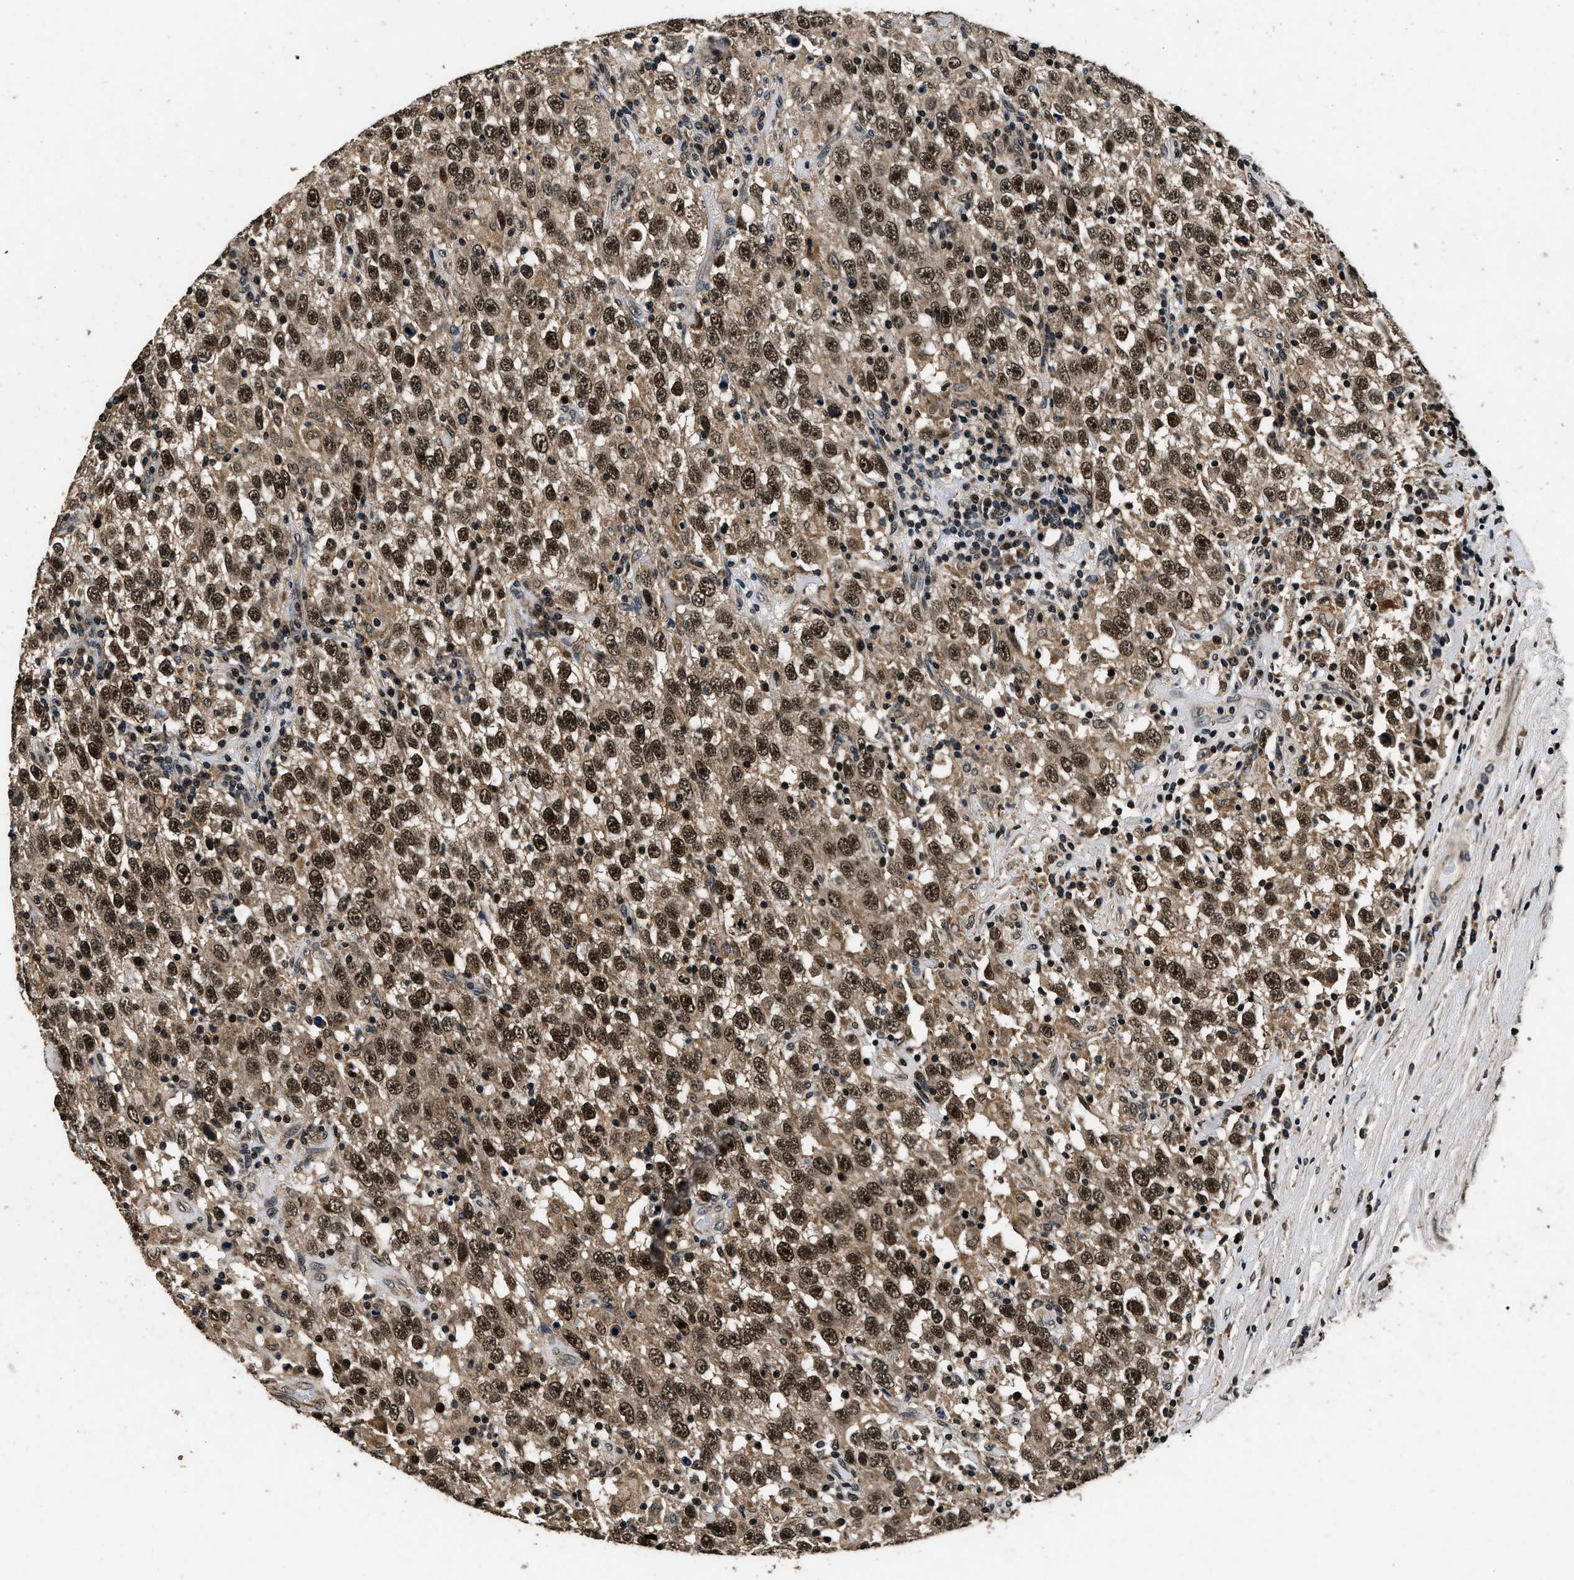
{"staining": {"intensity": "strong", "quantity": ">75%", "location": "nuclear"}, "tissue": "testis cancer", "cell_type": "Tumor cells", "image_type": "cancer", "snomed": [{"axis": "morphology", "description": "Seminoma, NOS"}, {"axis": "topography", "description": "Testis"}], "caption": "A brown stain shows strong nuclear expression of a protein in human testis cancer (seminoma) tumor cells.", "gene": "CSTF1", "patient": {"sex": "male", "age": 41}}